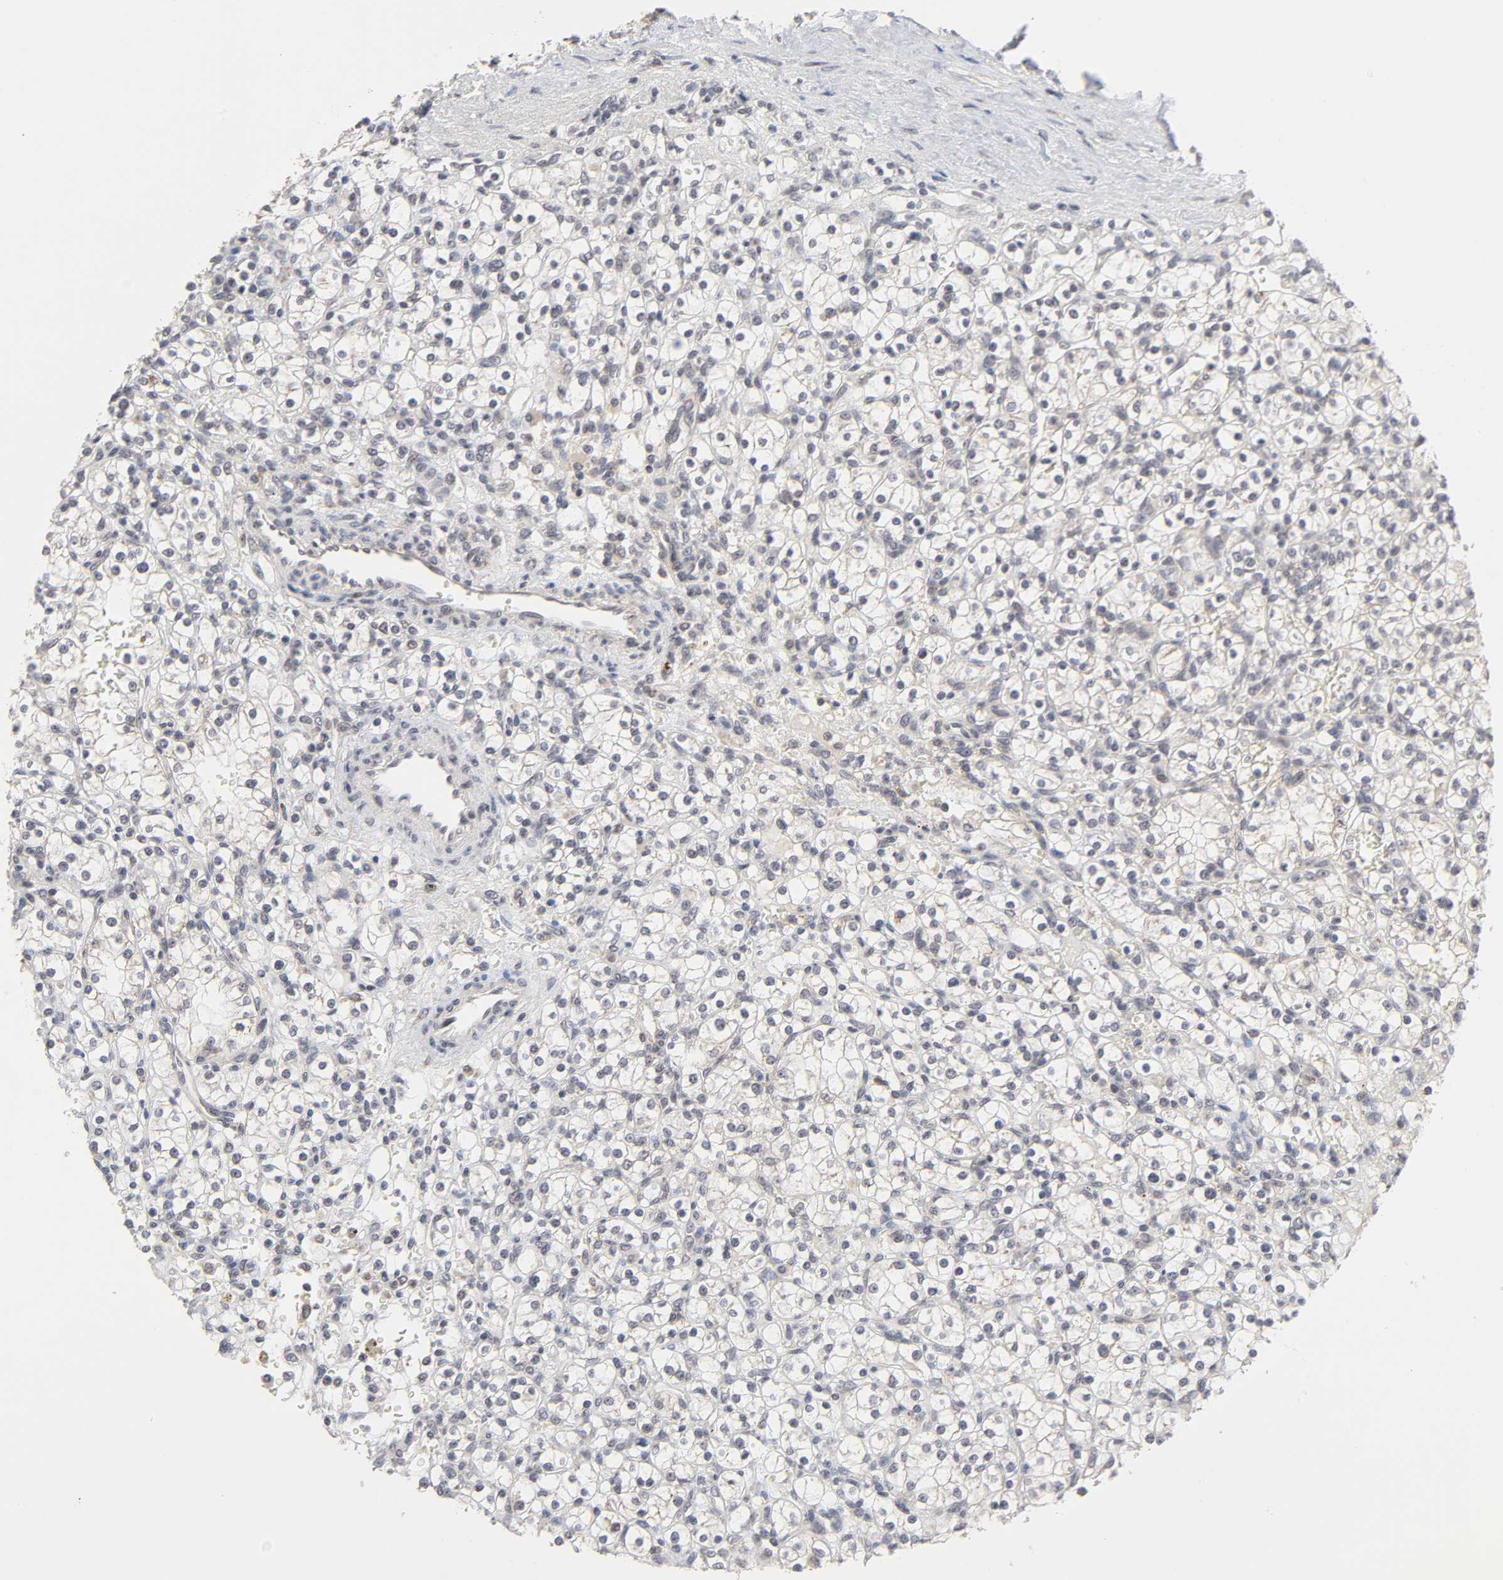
{"staining": {"intensity": "negative", "quantity": "none", "location": "none"}, "tissue": "renal cancer", "cell_type": "Tumor cells", "image_type": "cancer", "snomed": [{"axis": "morphology", "description": "Normal tissue, NOS"}, {"axis": "morphology", "description": "Adenocarcinoma, NOS"}, {"axis": "topography", "description": "Kidney"}], "caption": "Tumor cells show no significant positivity in renal cancer (adenocarcinoma).", "gene": "AUH", "patient": {"sex": "female", "age": 55}}